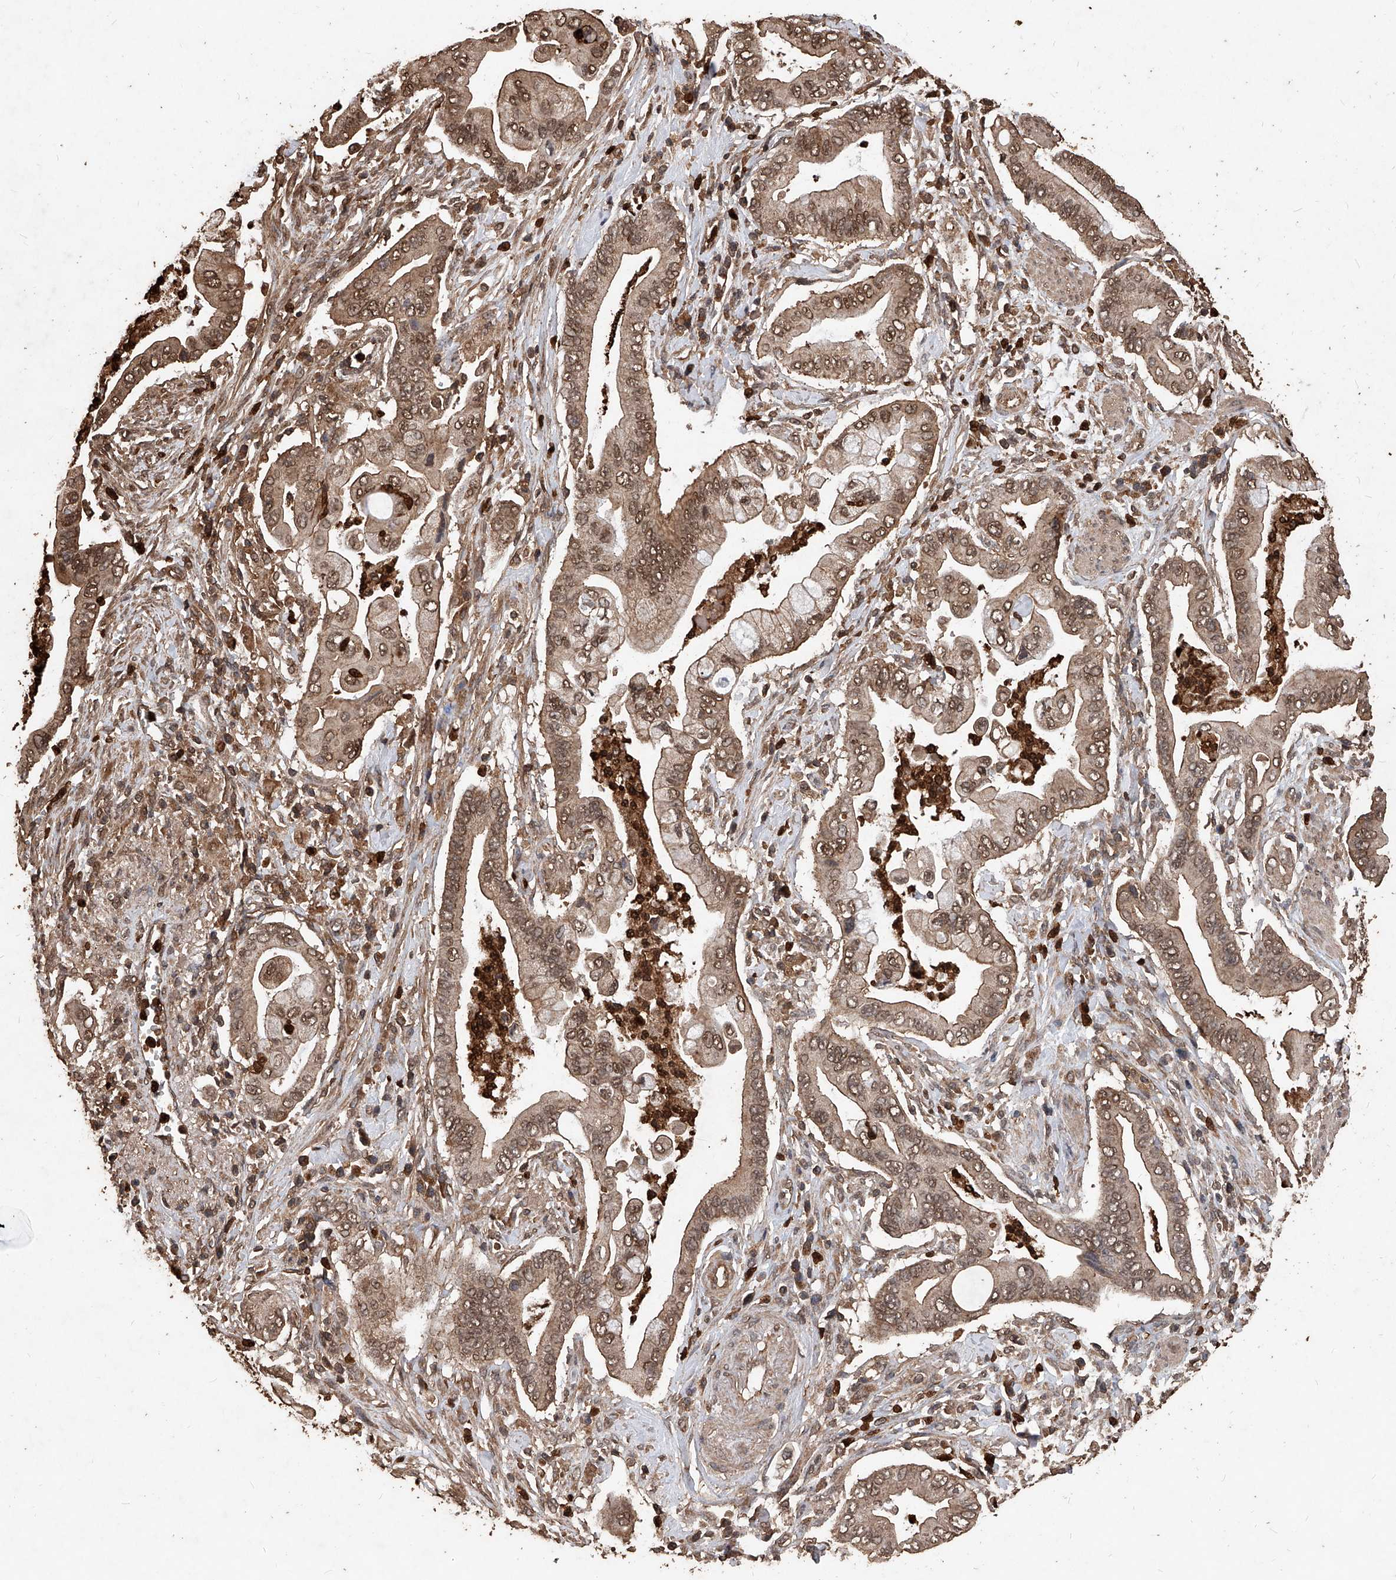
{"staining": {"intensity": "moderate", "quantity": ">75%", "location": "cytoplasmic/membranous,nuclear"}, "tissue": "pancreatic cancer", "cell_type": "Tumor cells", "image_type": "cancer", "snomed": [{"axis": "morphology", "description": "Adenocarcinoma, NOS"}, {"axis": "topography", "description": "Pancreas"}], "caption": "A high-resolution photomicrograph shows immunohistochemistry staining of adenocarcinoma (pancreatic), which exhibits moderate cytoplasmic/membranous and nuclear staining in about >75% of tumor cells.", "gene": "UCP2", "patient": {"sex": "male", "age": 78}}